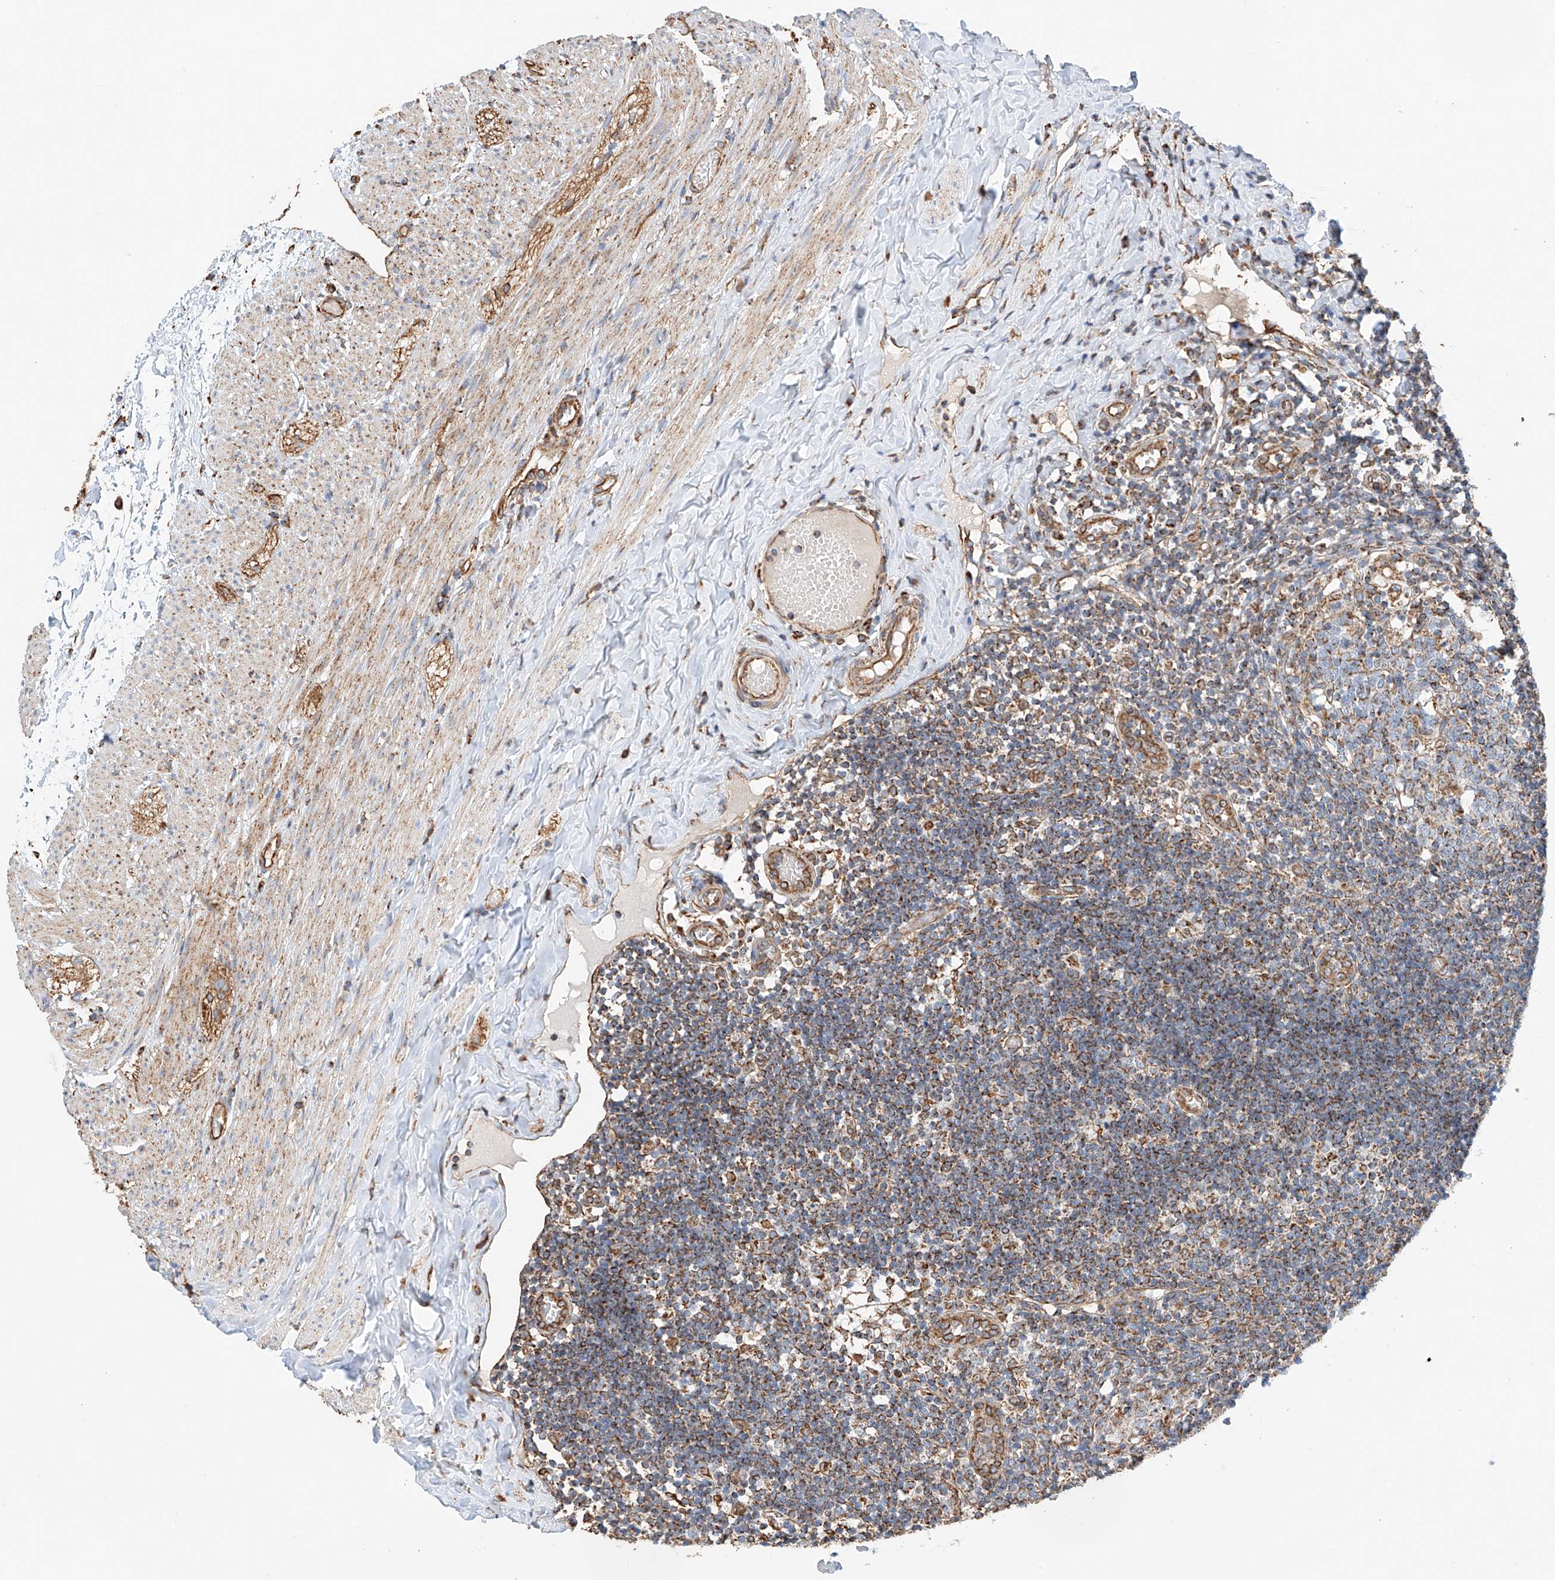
{"staining": {"intensity": "strong", "quantity": ">75%", "location": "cytoplasmic/membranous"}, "tissue": "appendix", "cell_type": "Glandular cells", "image_type": "normal", "snomed": [{"axis": "morphology", "description": "Normal tissue, NOS"}, {"axis": "topography", "description": "Appendix"}], "caption": "A high-resolution image shows immunohistochemistry staining of benign appendix, which displays strong cytoplasmic/membranous expression in about >75% of glandular cells. The protein of interest is shown in brown color, while the nuclei are stained blue.", "gene": "NDUFV3", "patient": {"sex": "male", "age": 8}}